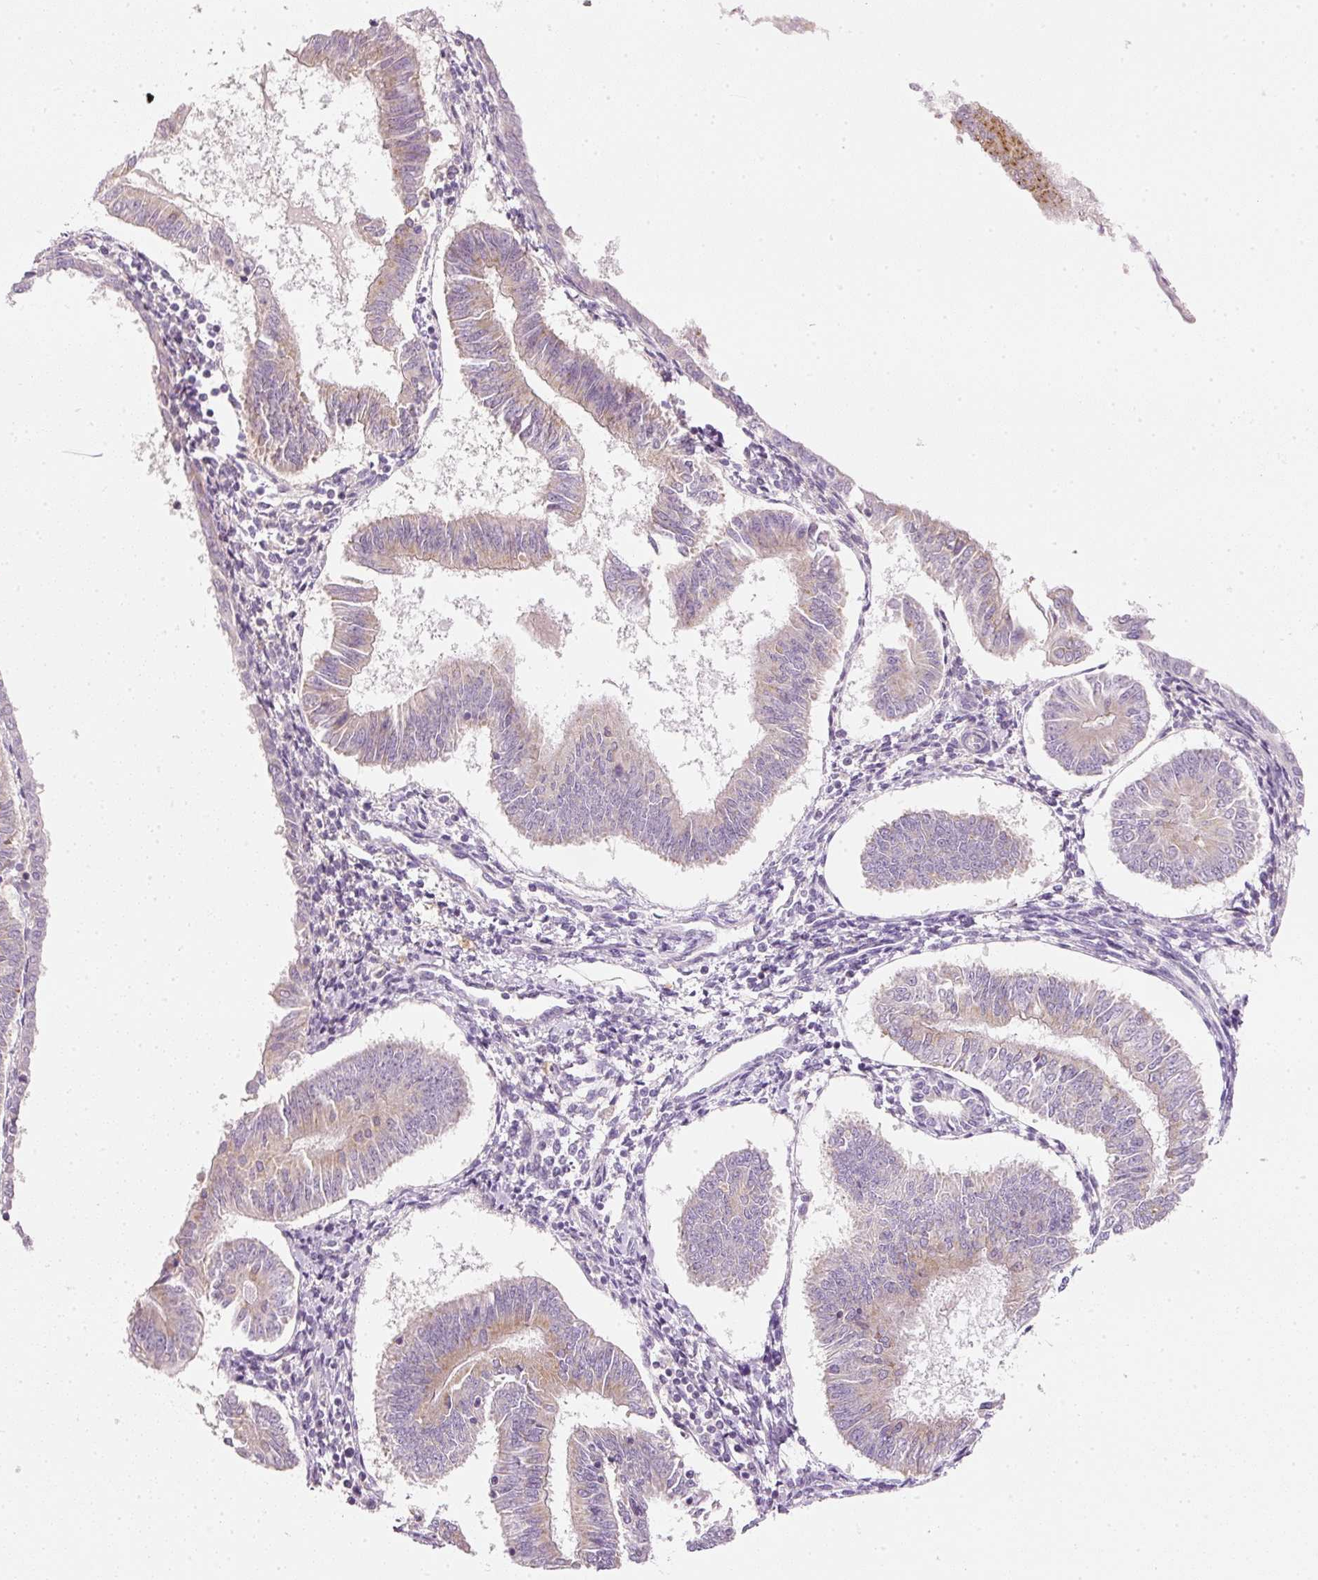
{"staining": {"intensity": "weak", "quantity": "25%-75%", "location": "cytoplasmic/membranous"}, "tissue": "endometrial cancer", "cell_type": "Tumor cells", "image_type": "cancer", "snomed": [{"axis": "morphology", "description": "Adenocarcinoma, NOS"}, {"axis": "topography", "description": "Endometrium"}], "caption": "Approximately 25%-75% of tumor cells in human adenocarcinoma (endometrial) reveal weak cytoplasmic/membranous protein positivity as visualized by brown immunohistochemical staining.", "gene": "RNF167", "patient": {"sex": "female", "age": 58}}